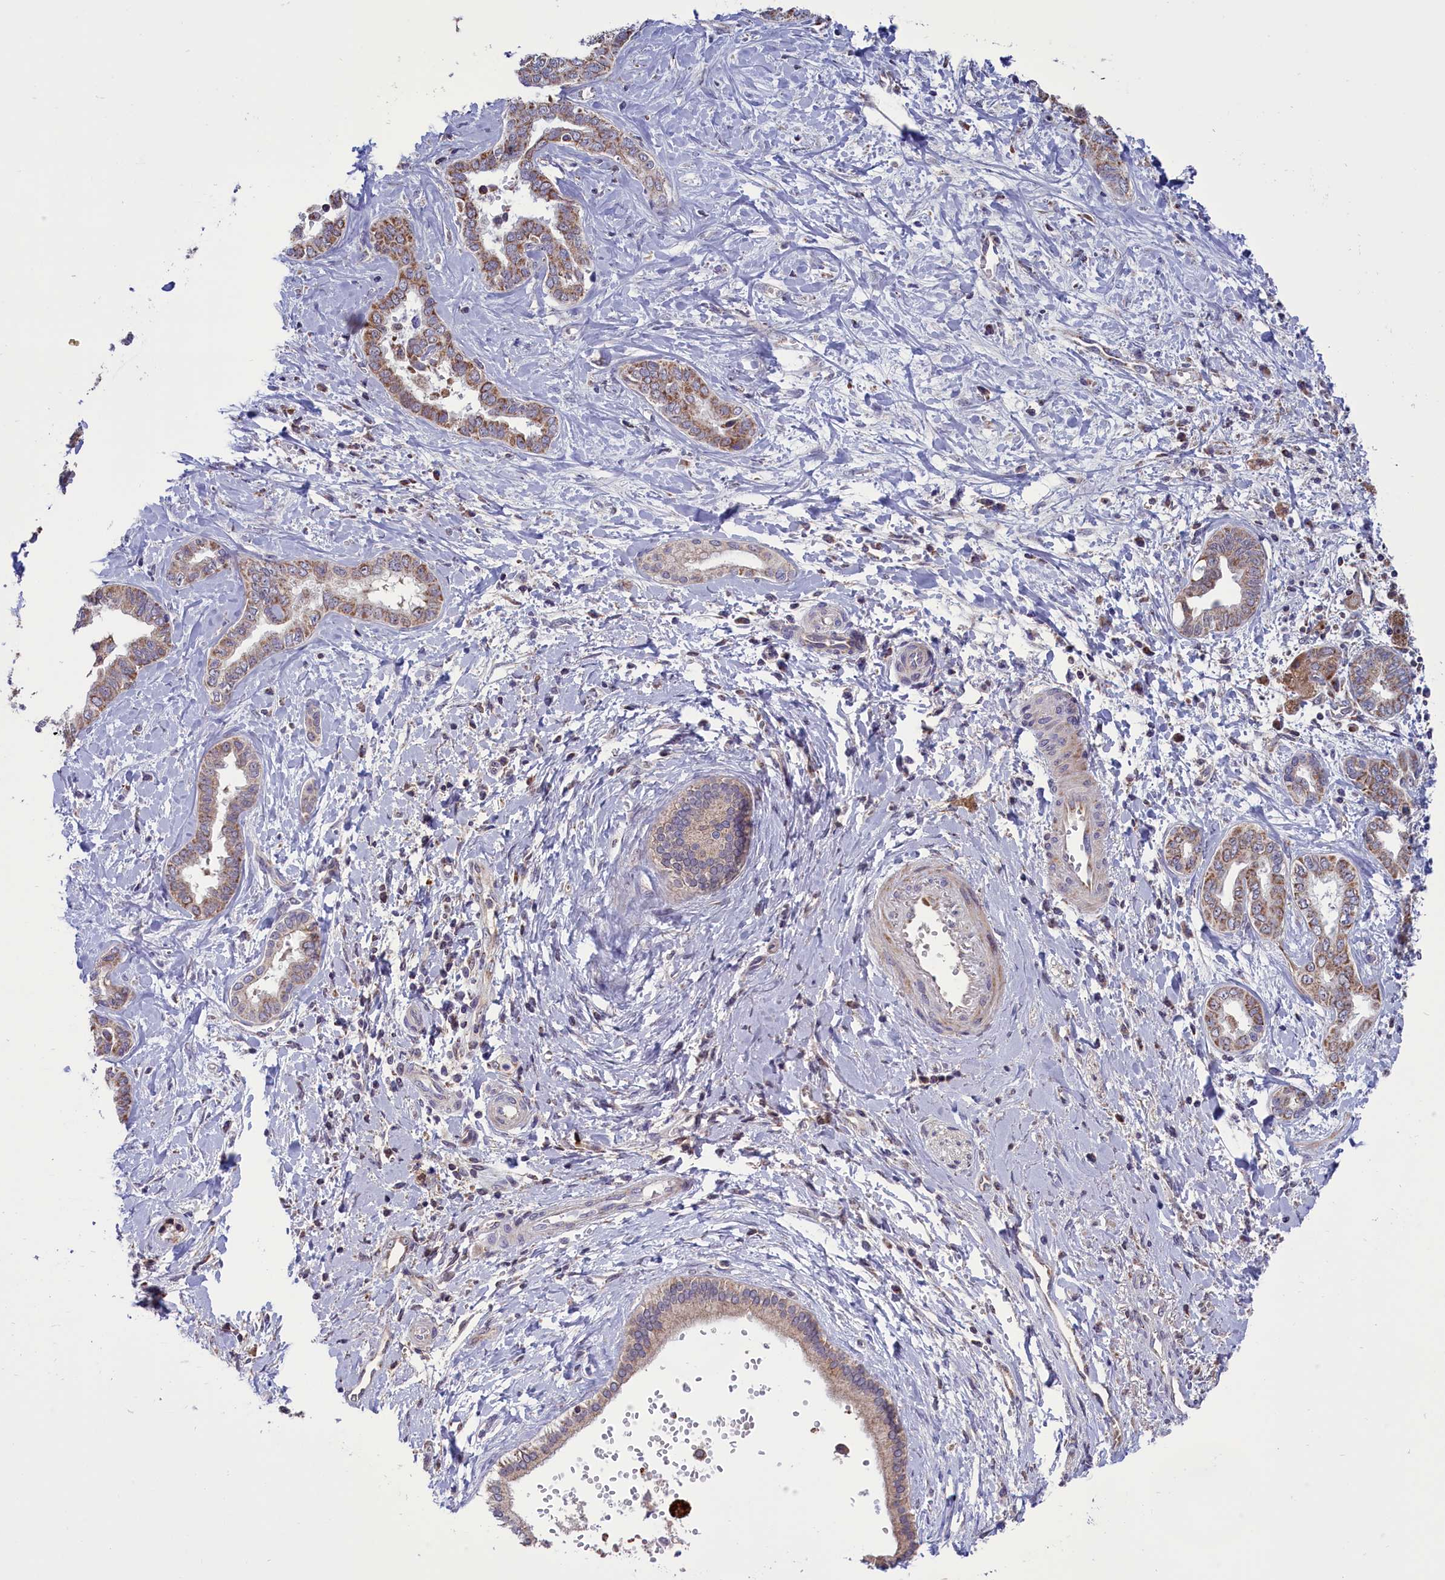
{"staining": {"intensity": "moderate", "quantity": "25%-75%", "location": "cytoplasmic/membranous"}, "tissue": "liver cancer", "cell_type": "Tumor cells", "image_type": "cancer", "snomed": [{"axis": "morphology", "description": "Cholangiocarcinoma"}, {"axis": "topography", "description": "Liver"}], "caption": "A medium amount of moderate cytoplasmic/membranous positivity is appreciated in approximately 25%-75% of tumor cells in liver cholangiocarcinoma tissue. The protein of interest is stained brown, and the nuclei are stained in blue (DAB IHC with brightfield microscopy, high magnification).", "gene": "GLRX5", "patient": {"sex": "female", "age": 77}}